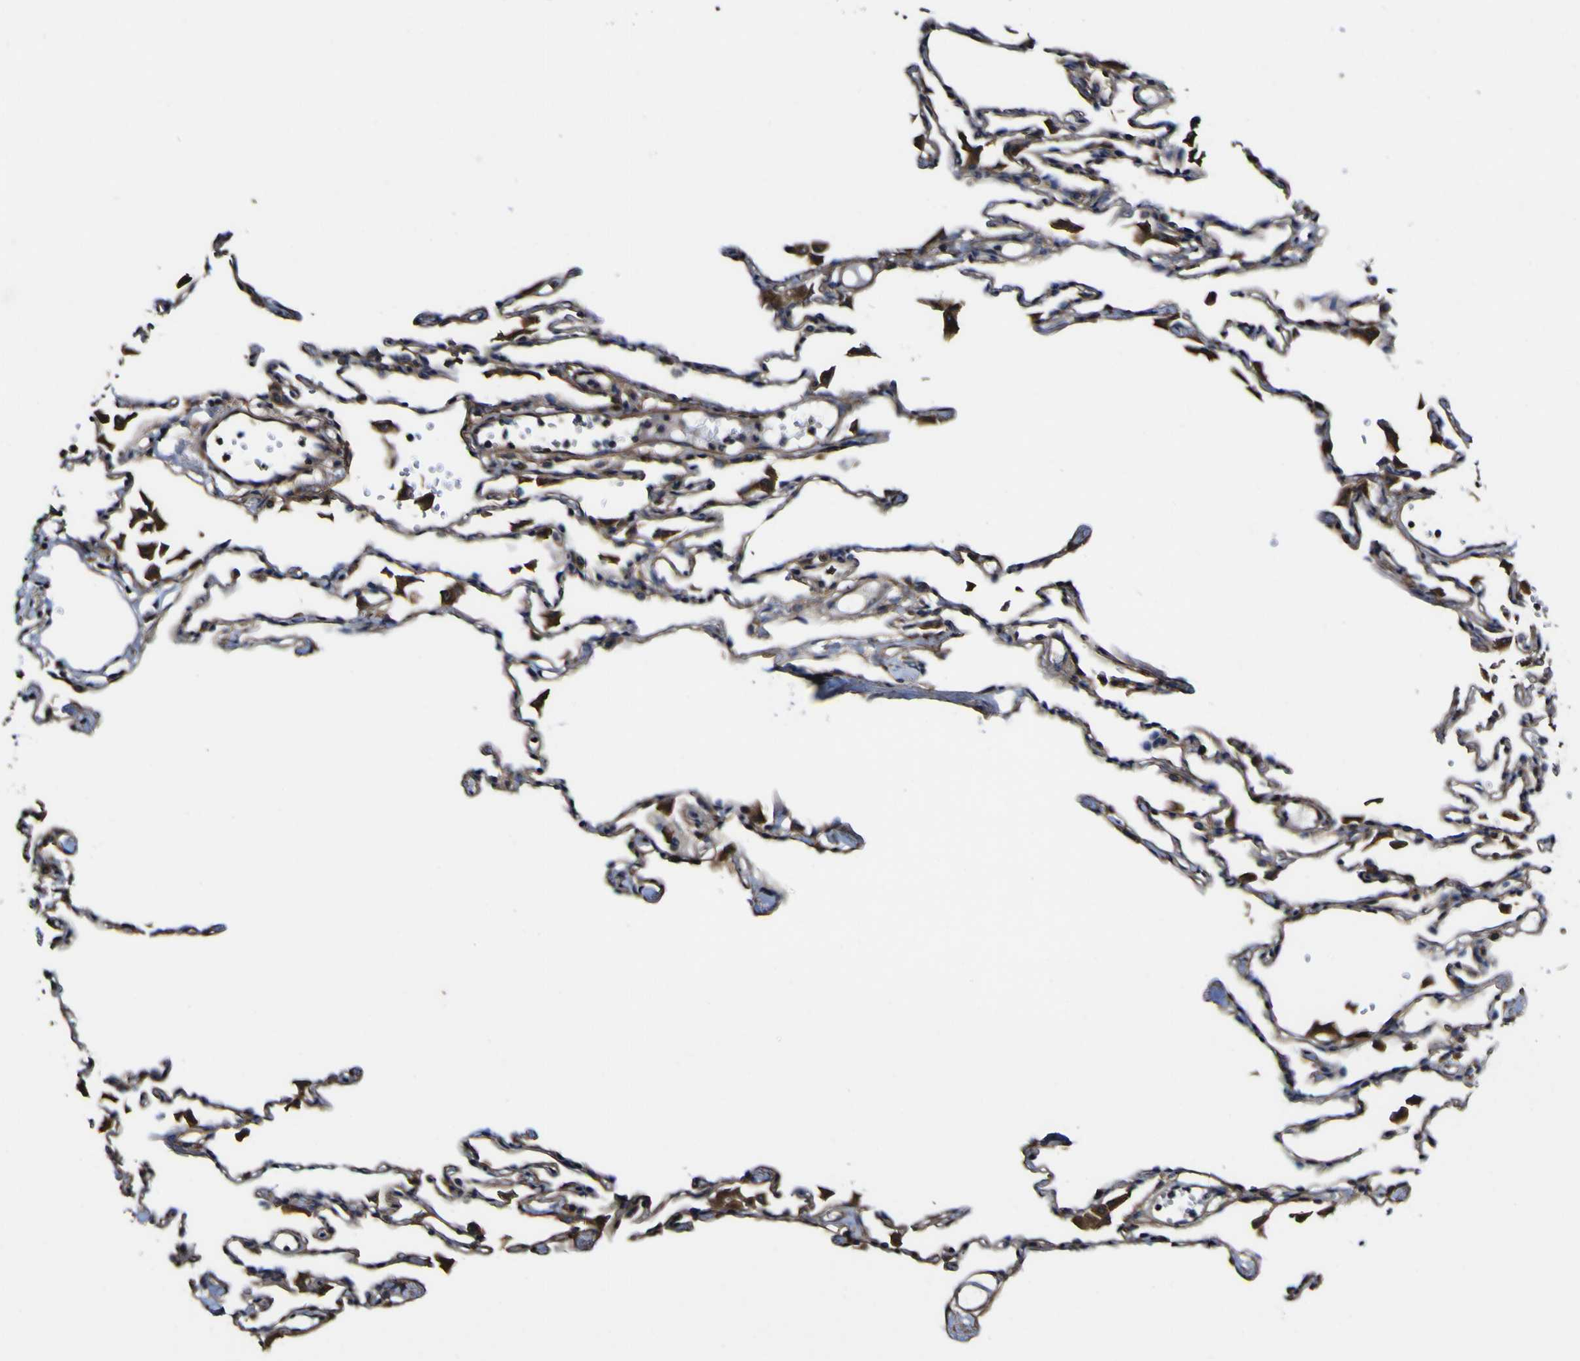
{"staining": {"intensity": "moderate", "quantity": "25%-75%", "location": "cytoplasmic/membranous,nuclear"}, "tissue": "lung", "cell_type": "Alveolar cells", "image_type": "normal", "snomed": [{"axis": "morphology", "description": "Normal tissue, NOS"}, {"axis": "topography", "description": "Lung"}], "caption": "Brown immunohistochemical staining in normal lung reveals moderate cytoplasmic/membranous,nuclear positivity in approximately 25%-75% of alveolar cells.", "gene": "NAALADL2", "patient": {"sex": "female", "age": 49}}